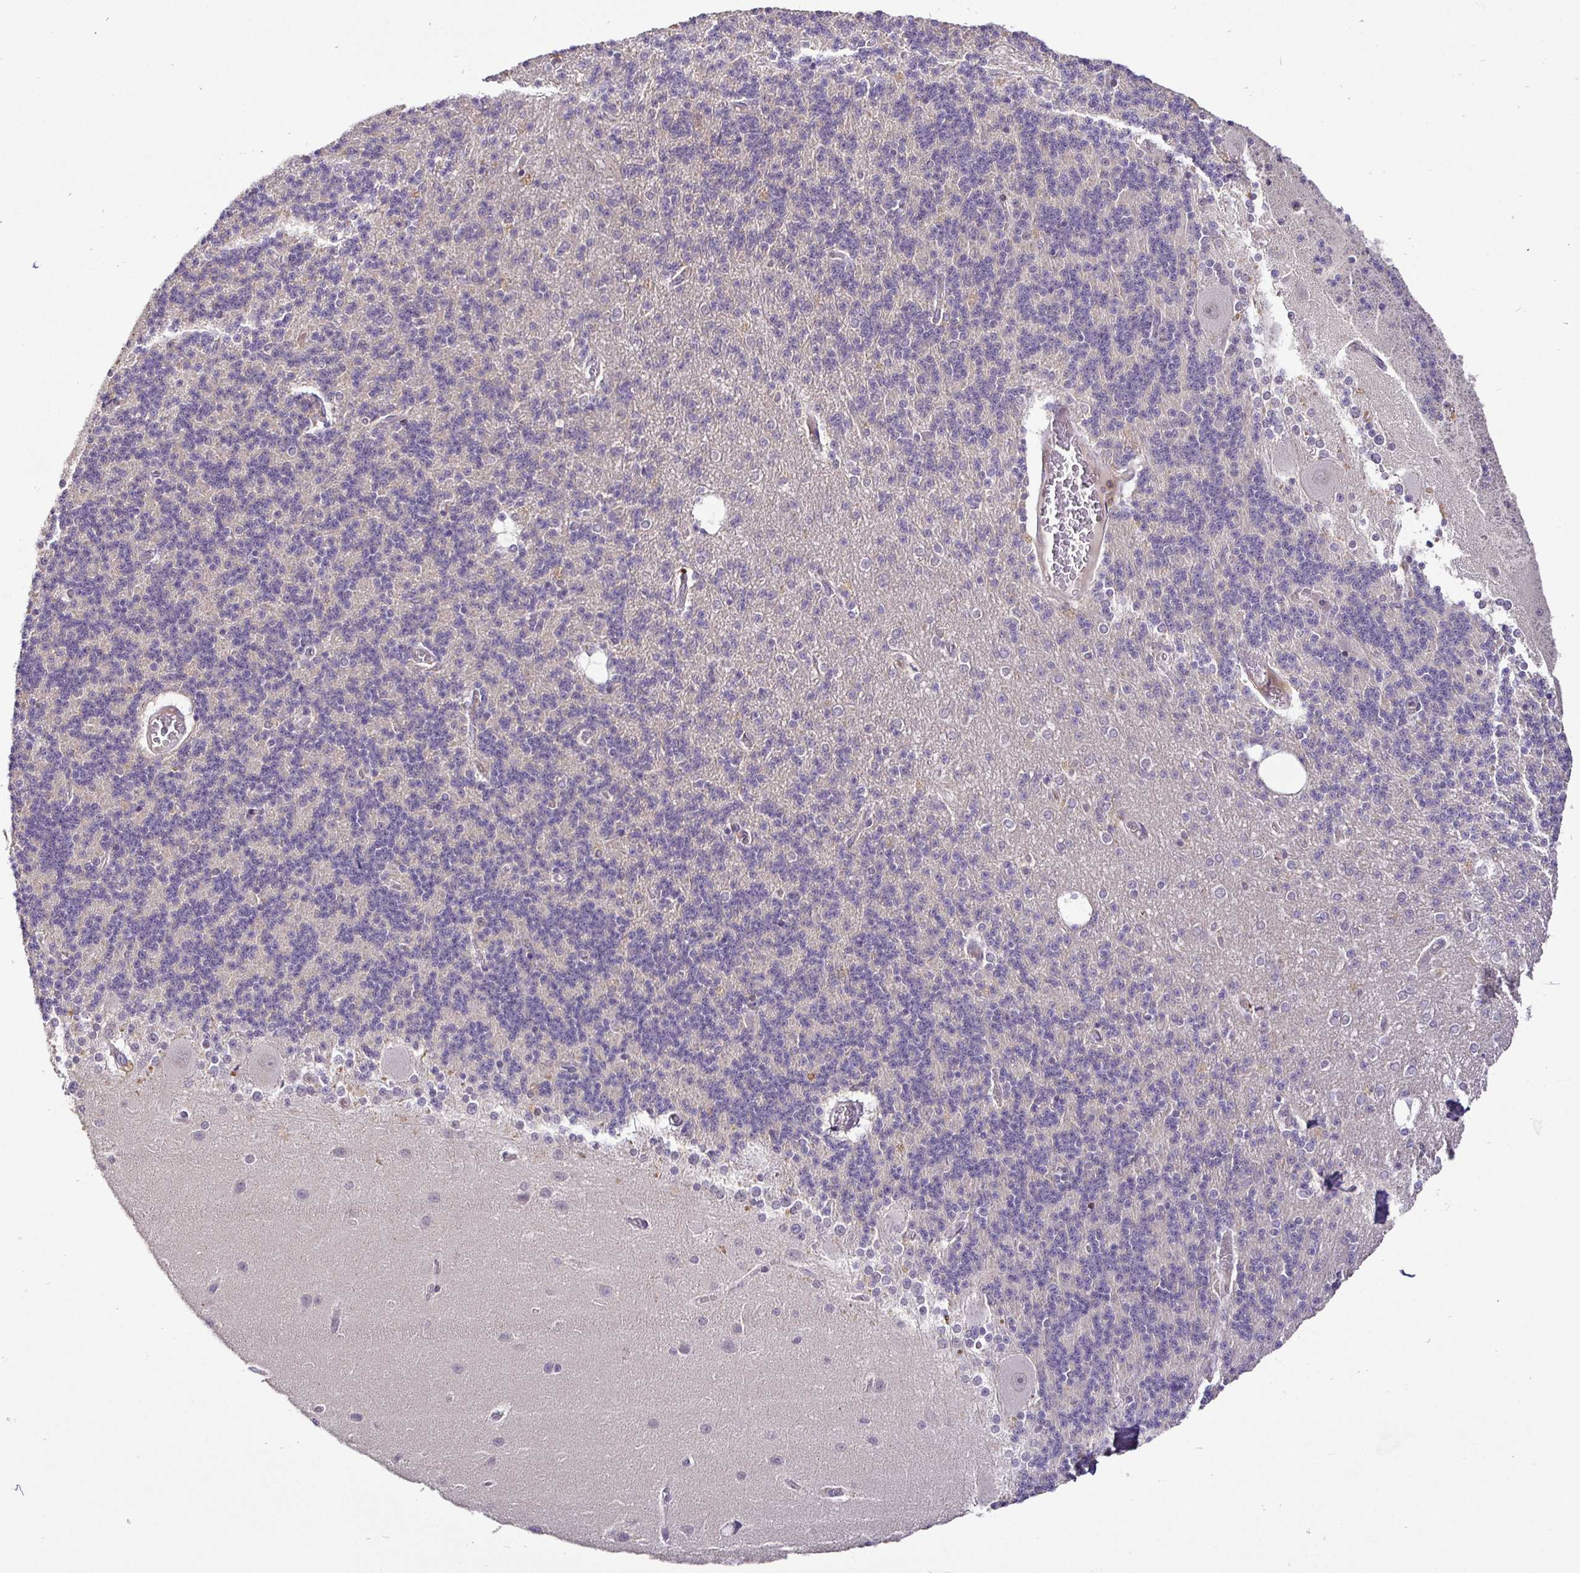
{"staining": {"intensity": "negative", "quantity": "none", "location": "none"}, "tissue": "cerebellum", "cell_type": "Cells in granular layer", "image_type": "normal", "snomed": [{"axis": "morphology", "description": "Normal tissue, NOS"}, {"axis": "topography", "description": "Cerebellum"}], "caption": "Benign cerebellum was stained to show a protein in brown. There is no significant expression in cells in granular layer. (Immunohistochemistry (ihc), brightfield microscopy, high magnification).", "gene": "NUP188", "patient": {"sex": "female", "age": 54}}